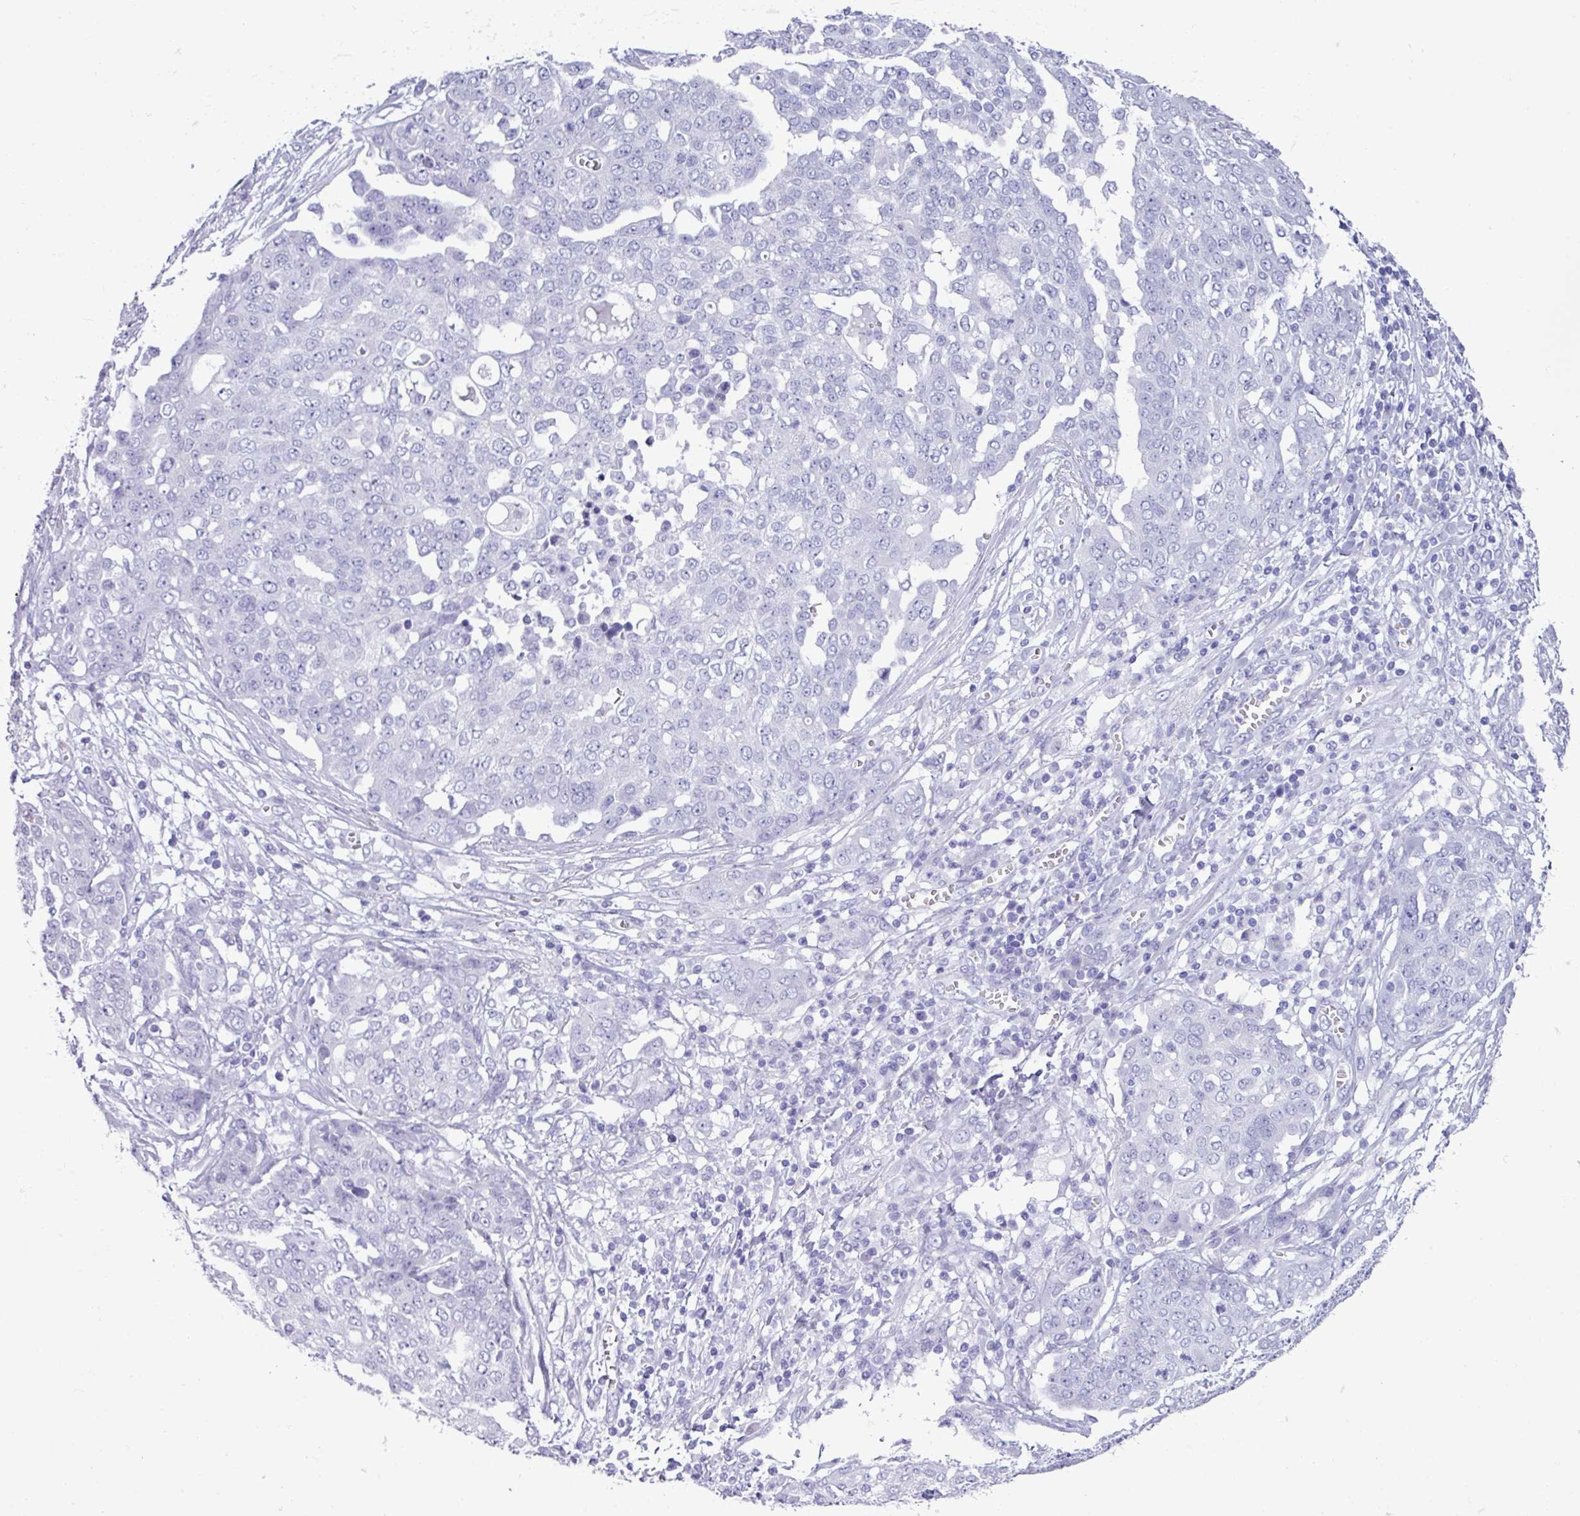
{"staining": {"intensity": "negative", "quantity": "none", "location": "none"}, "tissue": "ovarian cancer", "cell_type": "Tumor cells", "image_type": "cancer", "snomed": [{"axis": "morphology", "description": "Cystadenocarcinoma, serous, NOS"}, {"axis": "topography", "description": "Soft tissue"}, {"axis": "topography", "description": "Ovary"}], "caption": "High power microscopy image of an immunohistochemistry (IHC) micrograph of ovarian cancer, revealing no significant positivity in tumor cells.", "gene": "STIMATE", "patient": {"sex": "female", "age": 57}}